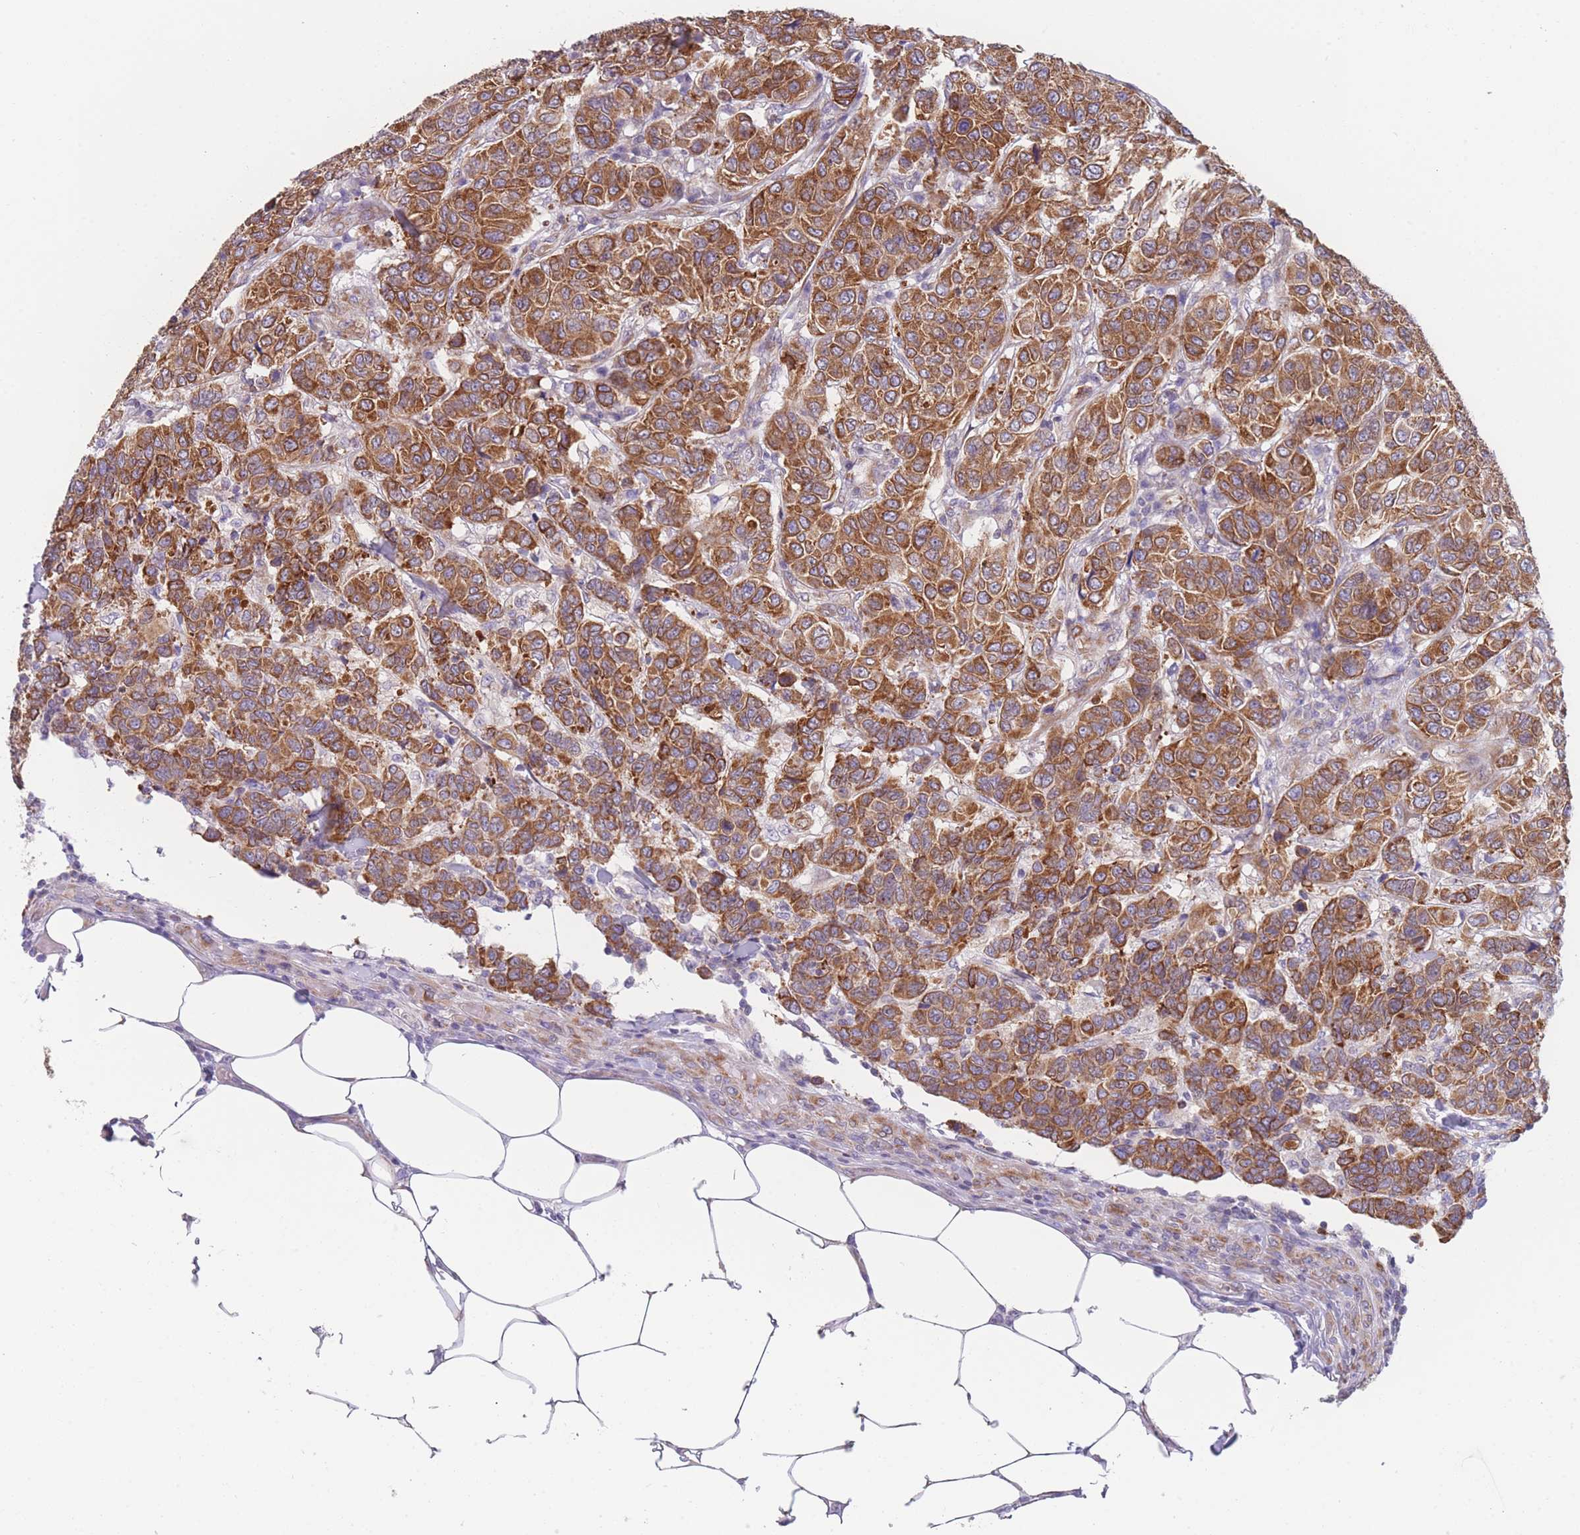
{"staining": {"intensity": "strong", "quantity": ">75%", "location": "cytoplasmic/membranous"}, "tissue": "breast cancer", "cell_type": "Tumor cells", "image_type": "cancer", "snomed": [{"axis": "morphology", "description": "Duct carcinoma"}, {"axis": "topography", "description": "Breast"}], "caption": "Strong cytoplasmic/membranous expression is seen in approximately >75% of tumor cells in invasive ductal carcinoma (breast).", "gene": "AK9", "patient": {"sex": "female", "age": 55}}